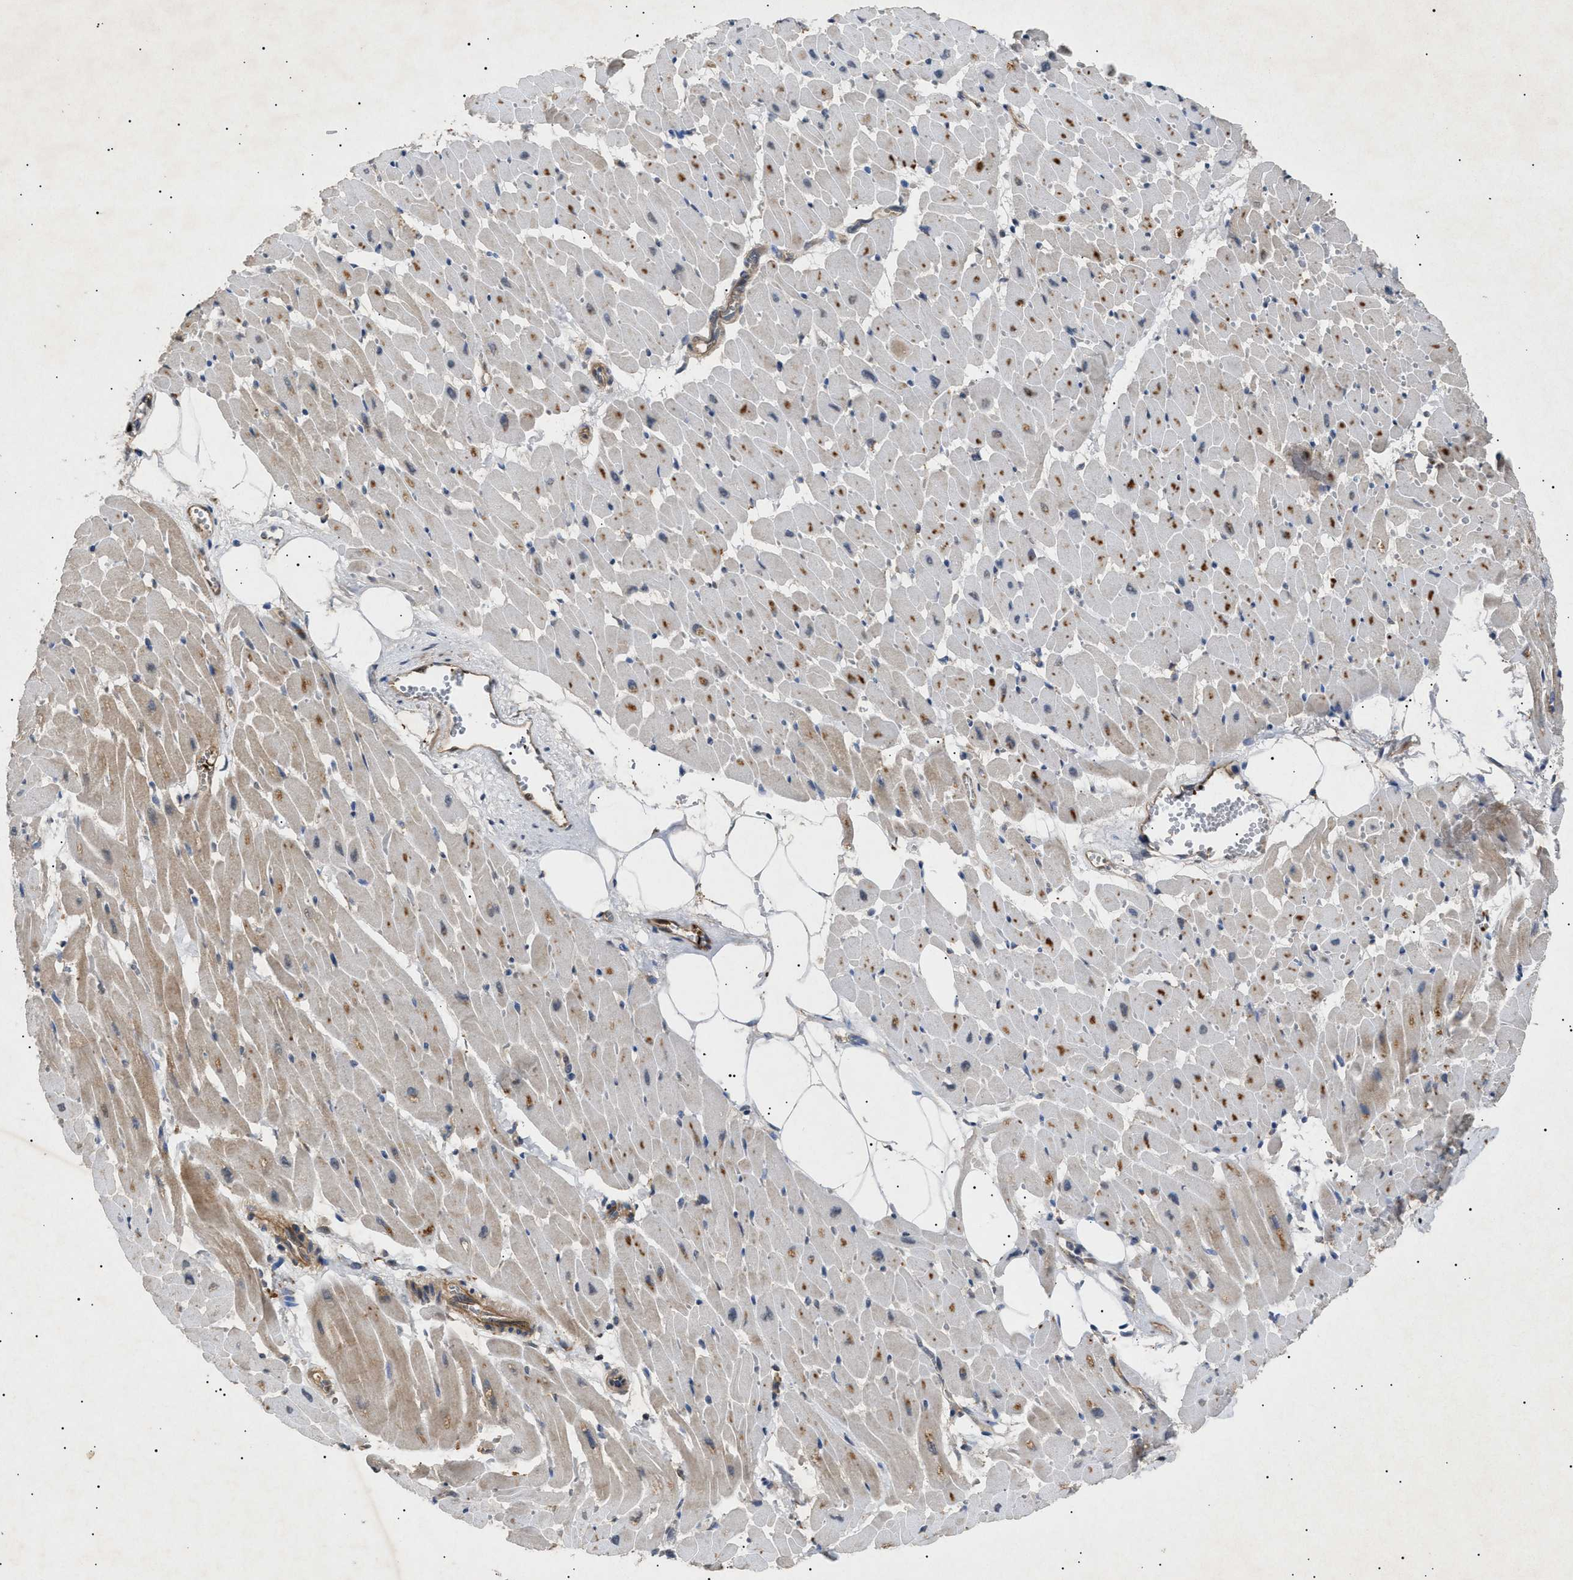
{"staining": {"intensity": "moderate", "quantity": ">75%", "location": "cytoplasmic/membranous"}, "tissue": "heart muscle", "cell_type": "Cardiomyocytes", "image_type": "normal", "snomed": [{"axis": "morphology", "description": "Normal tissue, NOS"}, {"axis": "topography", "description": "Heart"}], "caption": "IHC of benign heart muscle displays medium levels of moderate cytoplasmic/membranous staining in about >75% of cardiomyocytes. (Stains: DAB (3,3'-diaminobenzidine) in brown, nuclei in blue, Microscopy: brightfield microscopy at high magnification).", "gene": "SIRT5", "patient": {"sex": "female", "age": 19}}